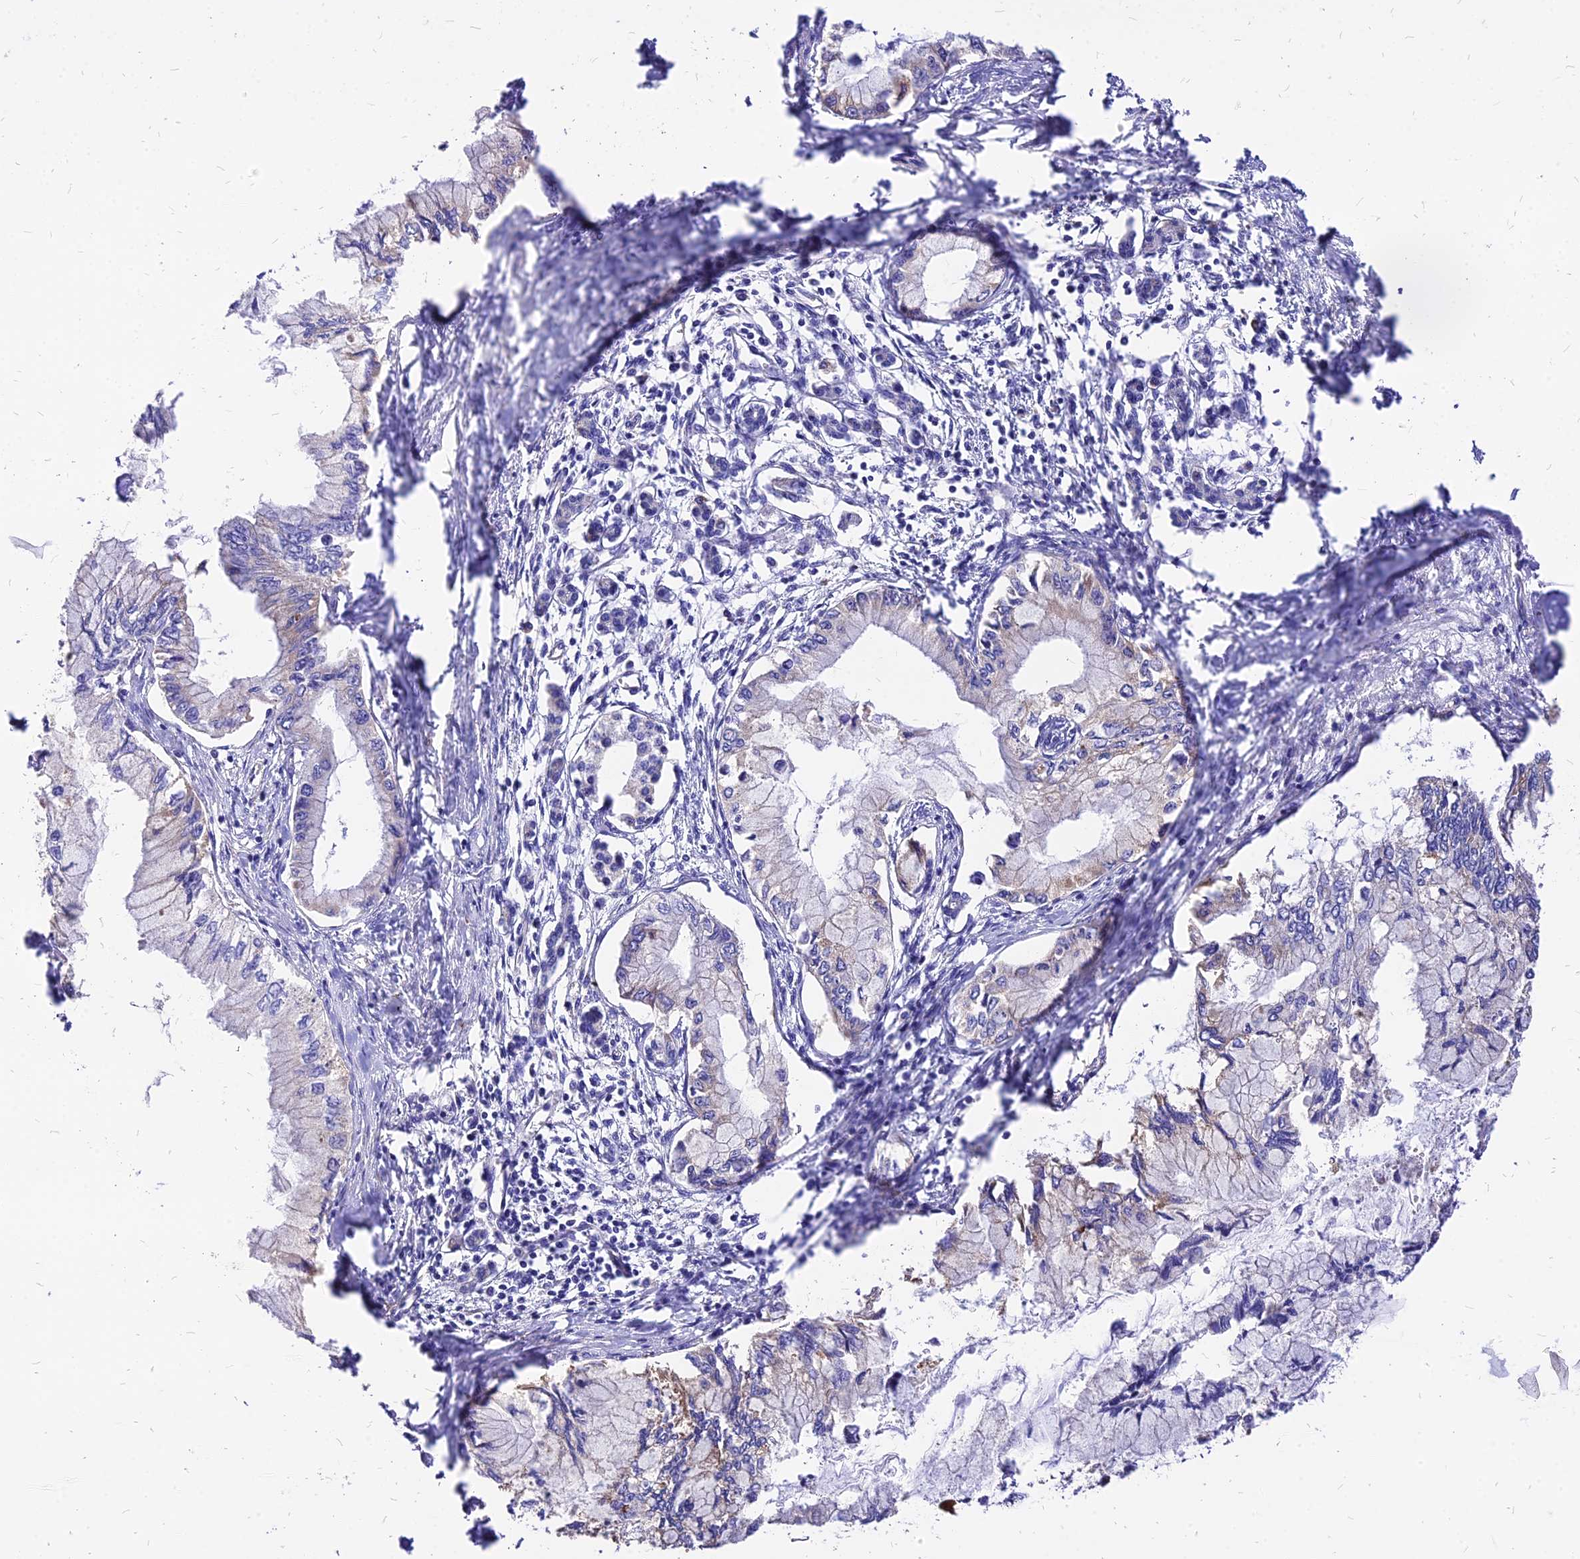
{"staining": {"intensity": "weak", "quantity": "25%-75%", "location": "cytoplasmic/membranous"}, "tissue": "pancreatic cancer", "cell_type": "Tumor cells", "image_type": "cancer", "snomed": [{"axis": "morphology", "description": "Adenocarcinoma, NOS"}, {"axis": "topography", "description": "Pancreas"}], "caption": "IHC of human pancreatic cancer (adenocarcinoma) exhibits low levels of weak cytoplasmic/membranous staining in about 25%-75% of tumor cells. (brown staining indicates protein expression, while blue staining denotes nuclei).", "gene": "RPL19", "patient": {"sex": "male", "age": 48}}